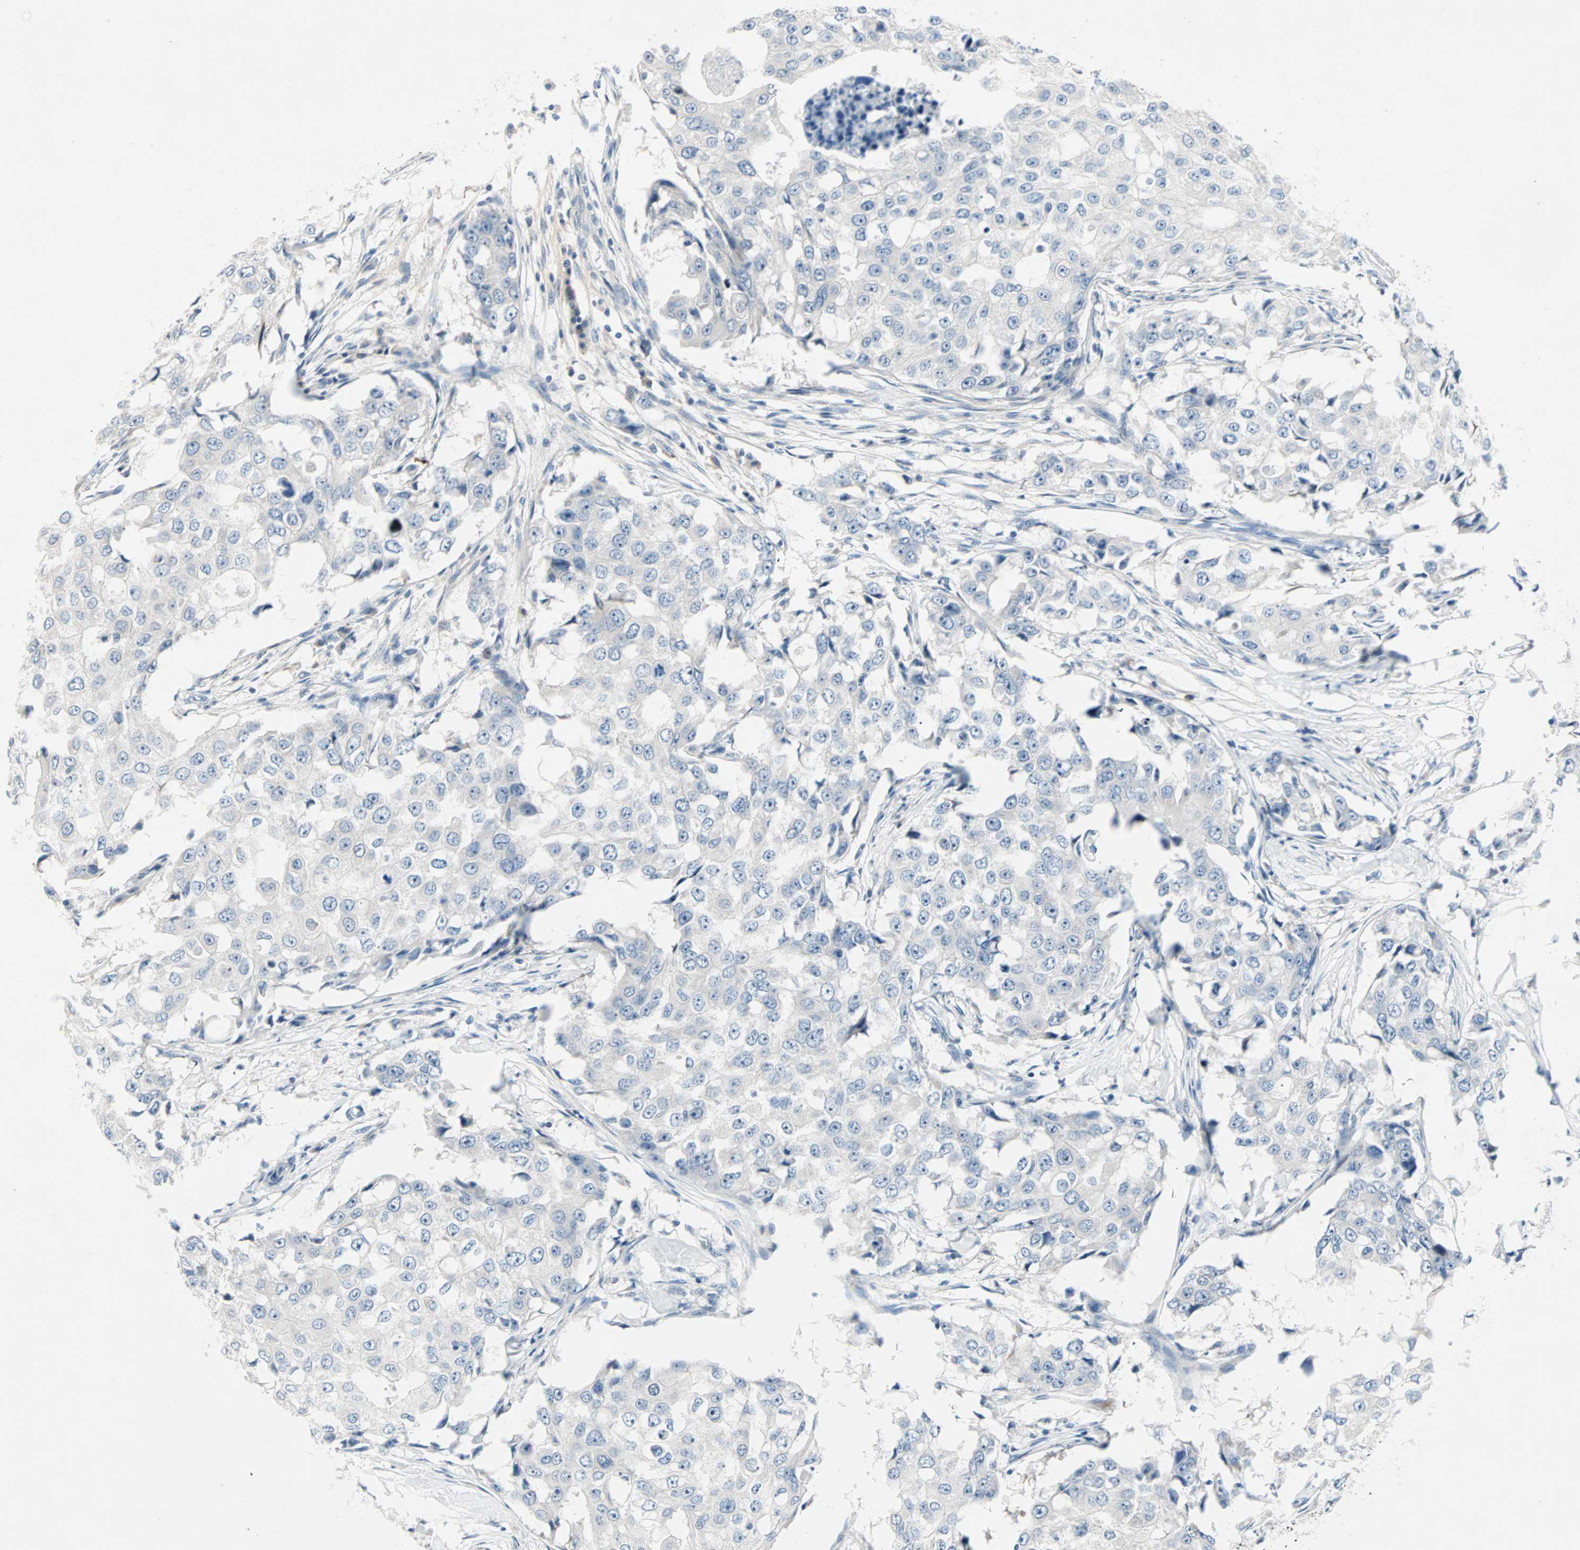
{"staining": {"intensity": "negative", "quantity": "none", "location": "none"}, "tissue": "breast cancer", "cell_type": "Tumor cells", "image_type": "cancer", "snomed": [{"axis": "morphology", "description": "Duct carcinoma"}, {"axis": "topography", "description": "Breast"}], "caption": "Tumor cells are negative for brown protein staining in breast cancer (invasive ductal carcinoma). The staining is performed using DAB (3,3'-diaminobenzidine) brown chromogen with nuclei counter-stained in using hematoxylin.", "gene": "NEFH", "patient": {"sex": "female", "age": 27}}